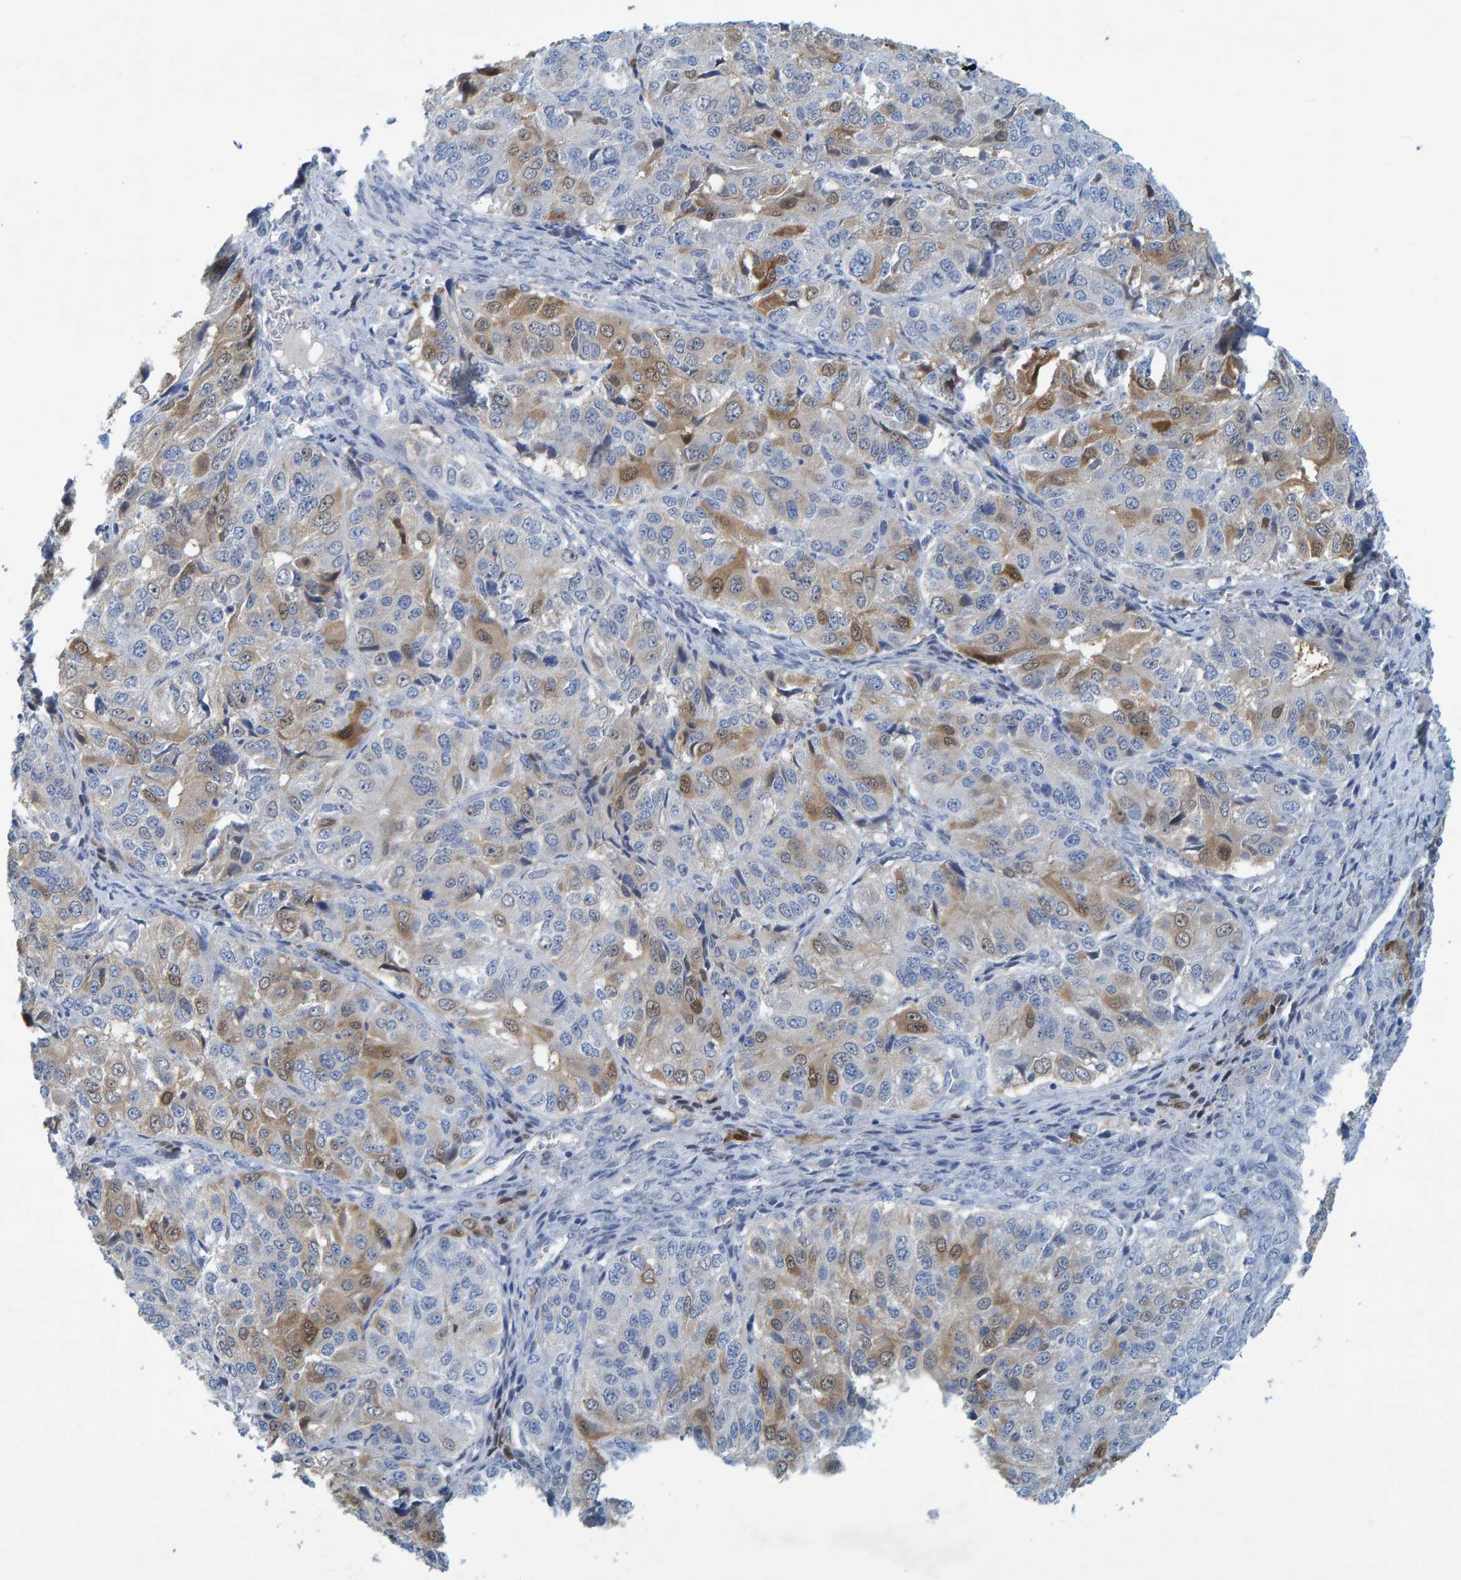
{"staining": {"intensity": "moderate", "quantity": "<25%", "location": "cytoplasmic/membranous,nuclear"}, "tissue": "ovarian cancer", "cell_type": "Tumor cells", "image_type": "cancer", "snomed": [{"axis": "morphology", "description": "Carcinoma, endometroid"}, {"axis": "topography", "description": "Ovary"}], "caption": "Immunohistochemistry photomicrograph of neoplastic tissue: ovarian cancer (endometroid carcinoma) stained using immunohistochemistry demonstrates low levels of moderate protein expression localized specifically in the cytoplasmic/membranous and nuclear of tumor cells, appearing as a cytoplasmic/membranous and nuclear brown color.", "gene": "ALAD", "patient": {"sex": "female", "age": 51}}